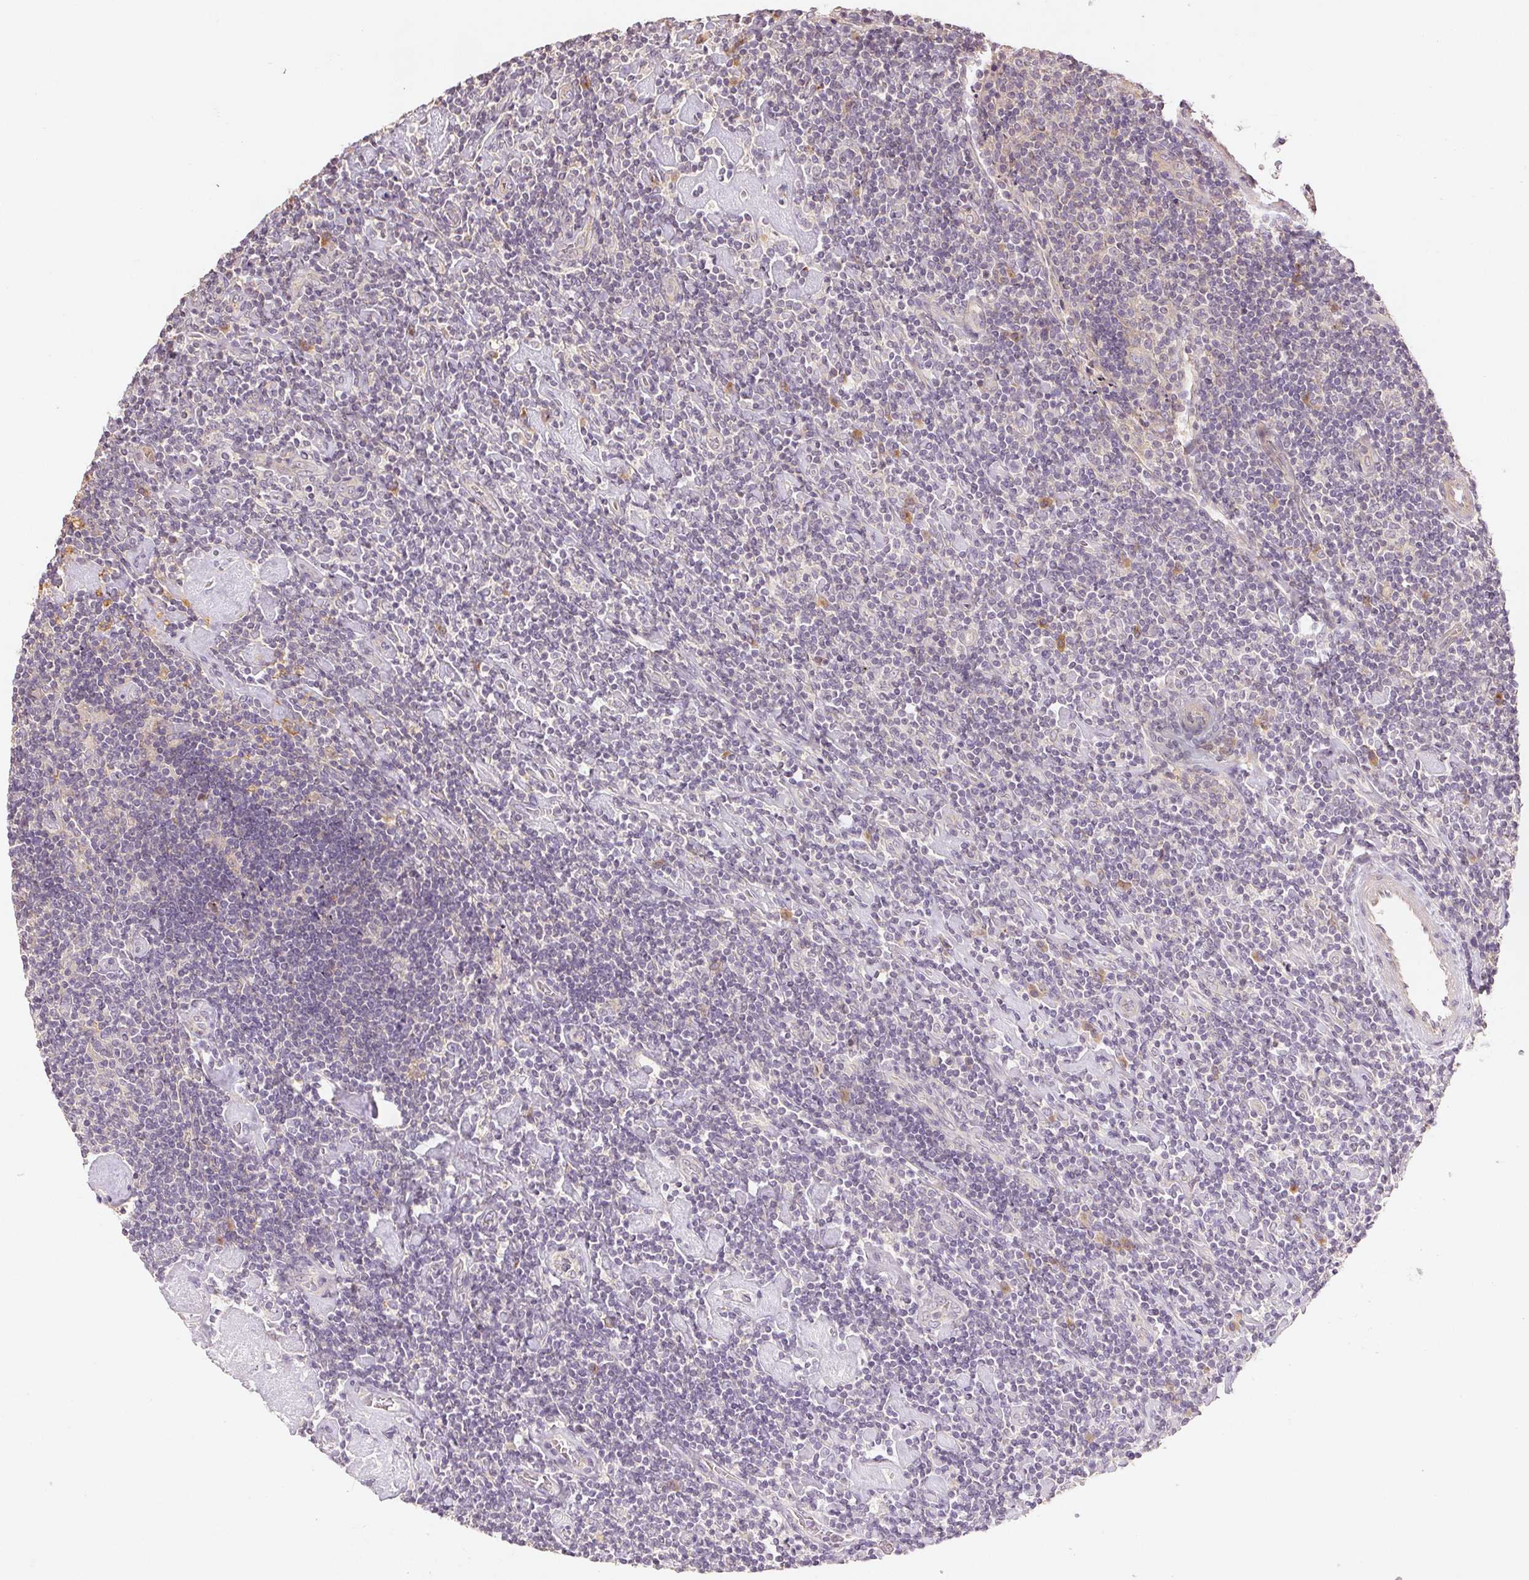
{"staining": {"intensity": "negative", "quantity": "none", "location": "none"}, "tissue": "lymphoma", "cell_type": "Tumor cells", "image_type": "cancer", "snomed": [{"axis": "morphology", "description": "Hodgkin's disease, NOS"}, {"axis": "topography", "description": "Lymph node"}], "caption": "Immunohistochemical staining of lymphoma demonstrates no significant staining in tumor cells. (Immunohistochemistry, brightfield microscopy, high magnification).", "gene": "YIF1B", "patient": {"sex": "male", "age": 40}}